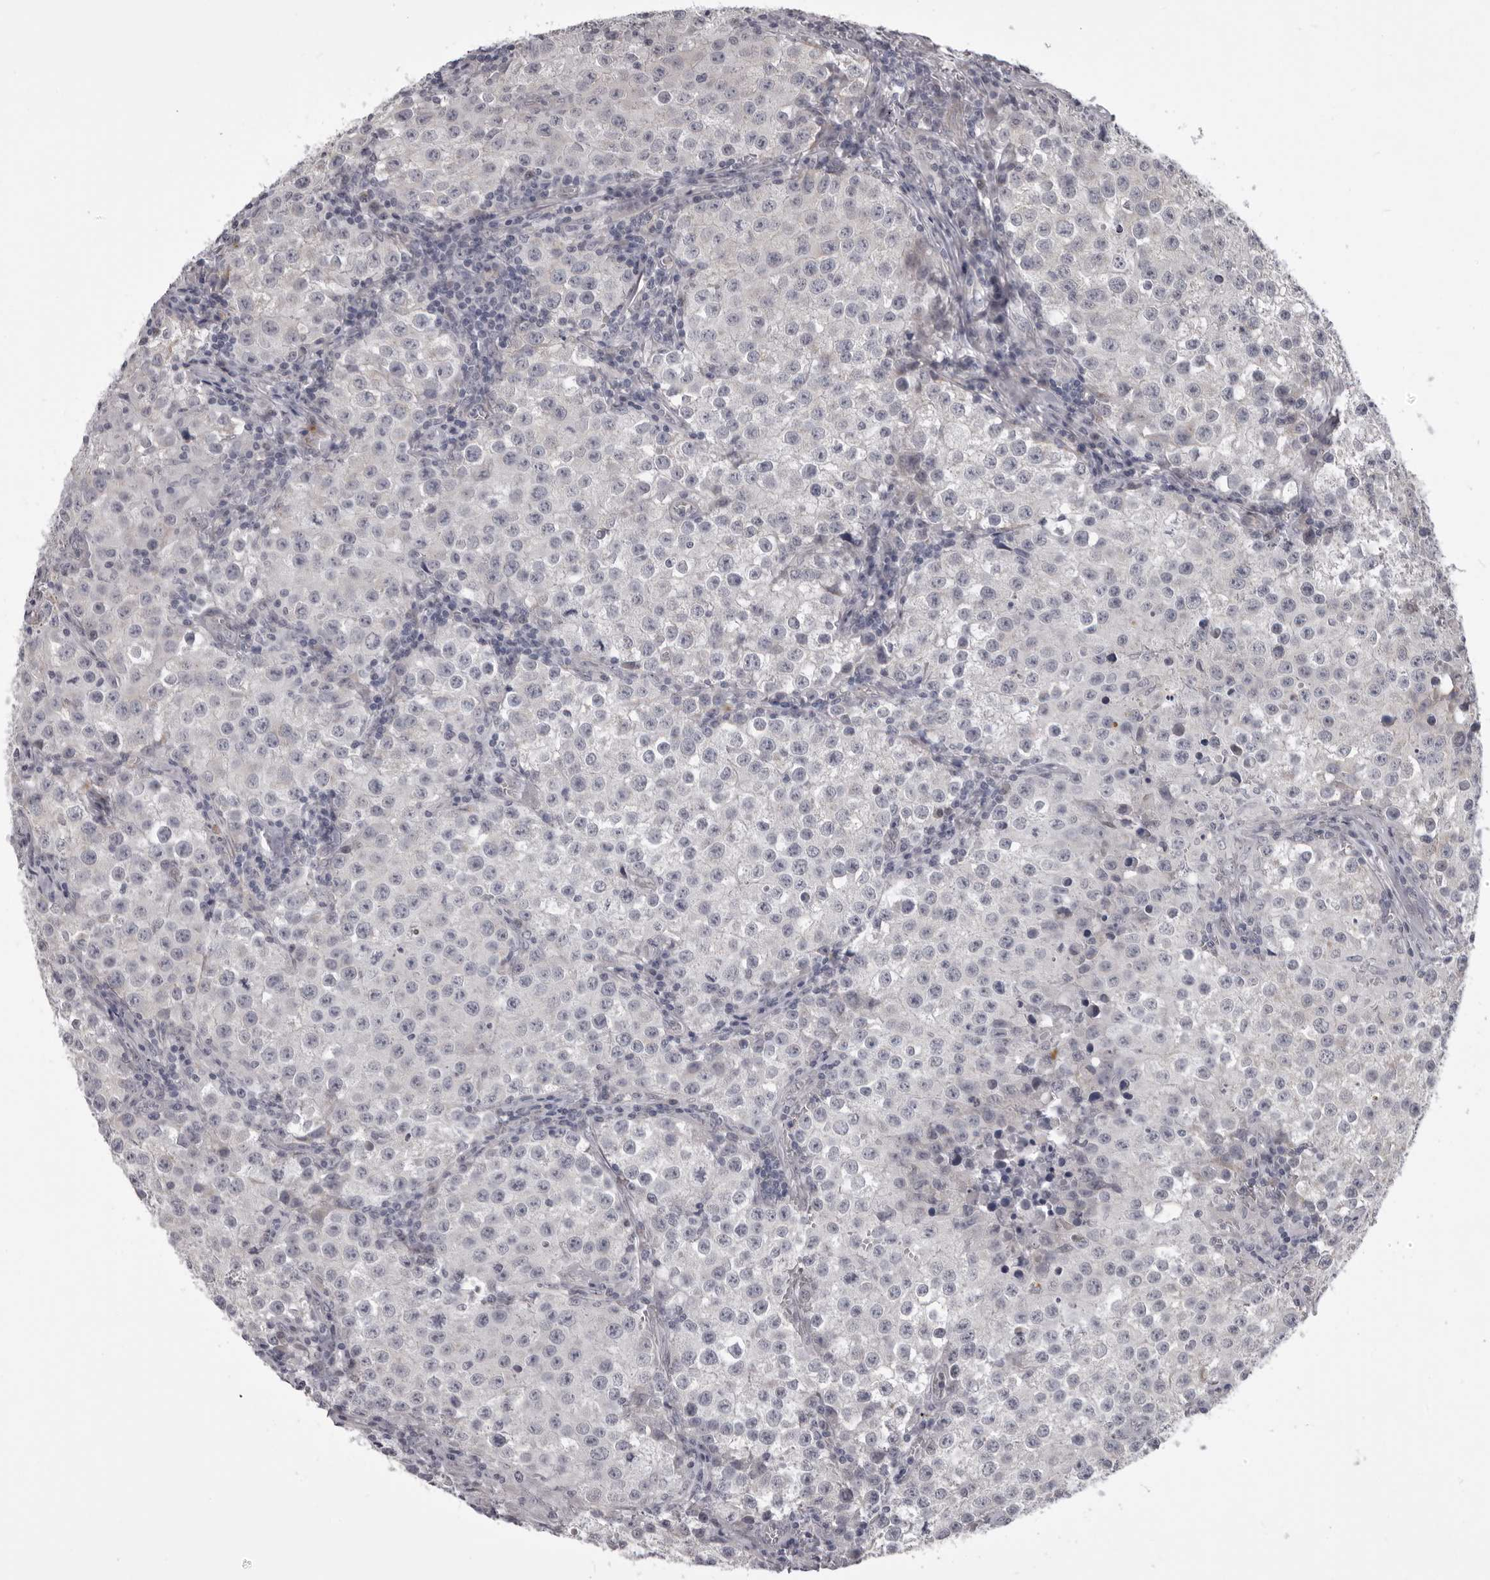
{"staining": {"intensity": "negative", "quantity": "none", "location": "none"}, "tissue": "testis cancer", "cell_type": "Tumor cells", "image_type": "cancer", "snomed": [{"axis": "morphology", "description": "Seminoma, NOS"}, {"axis": "morphology", "description": "Carcinoma, Embryonal, NOS"}, {"axis": "topography", "description": "Testis"}], "caption": "DAB immunohistochemical staining of human seminoma (testis) demonstrates no significant staining in tumor cells. Nuclei are stained in blue.", "gene": "EPHA10", "patient": {"sex": "male", "age": 43}}